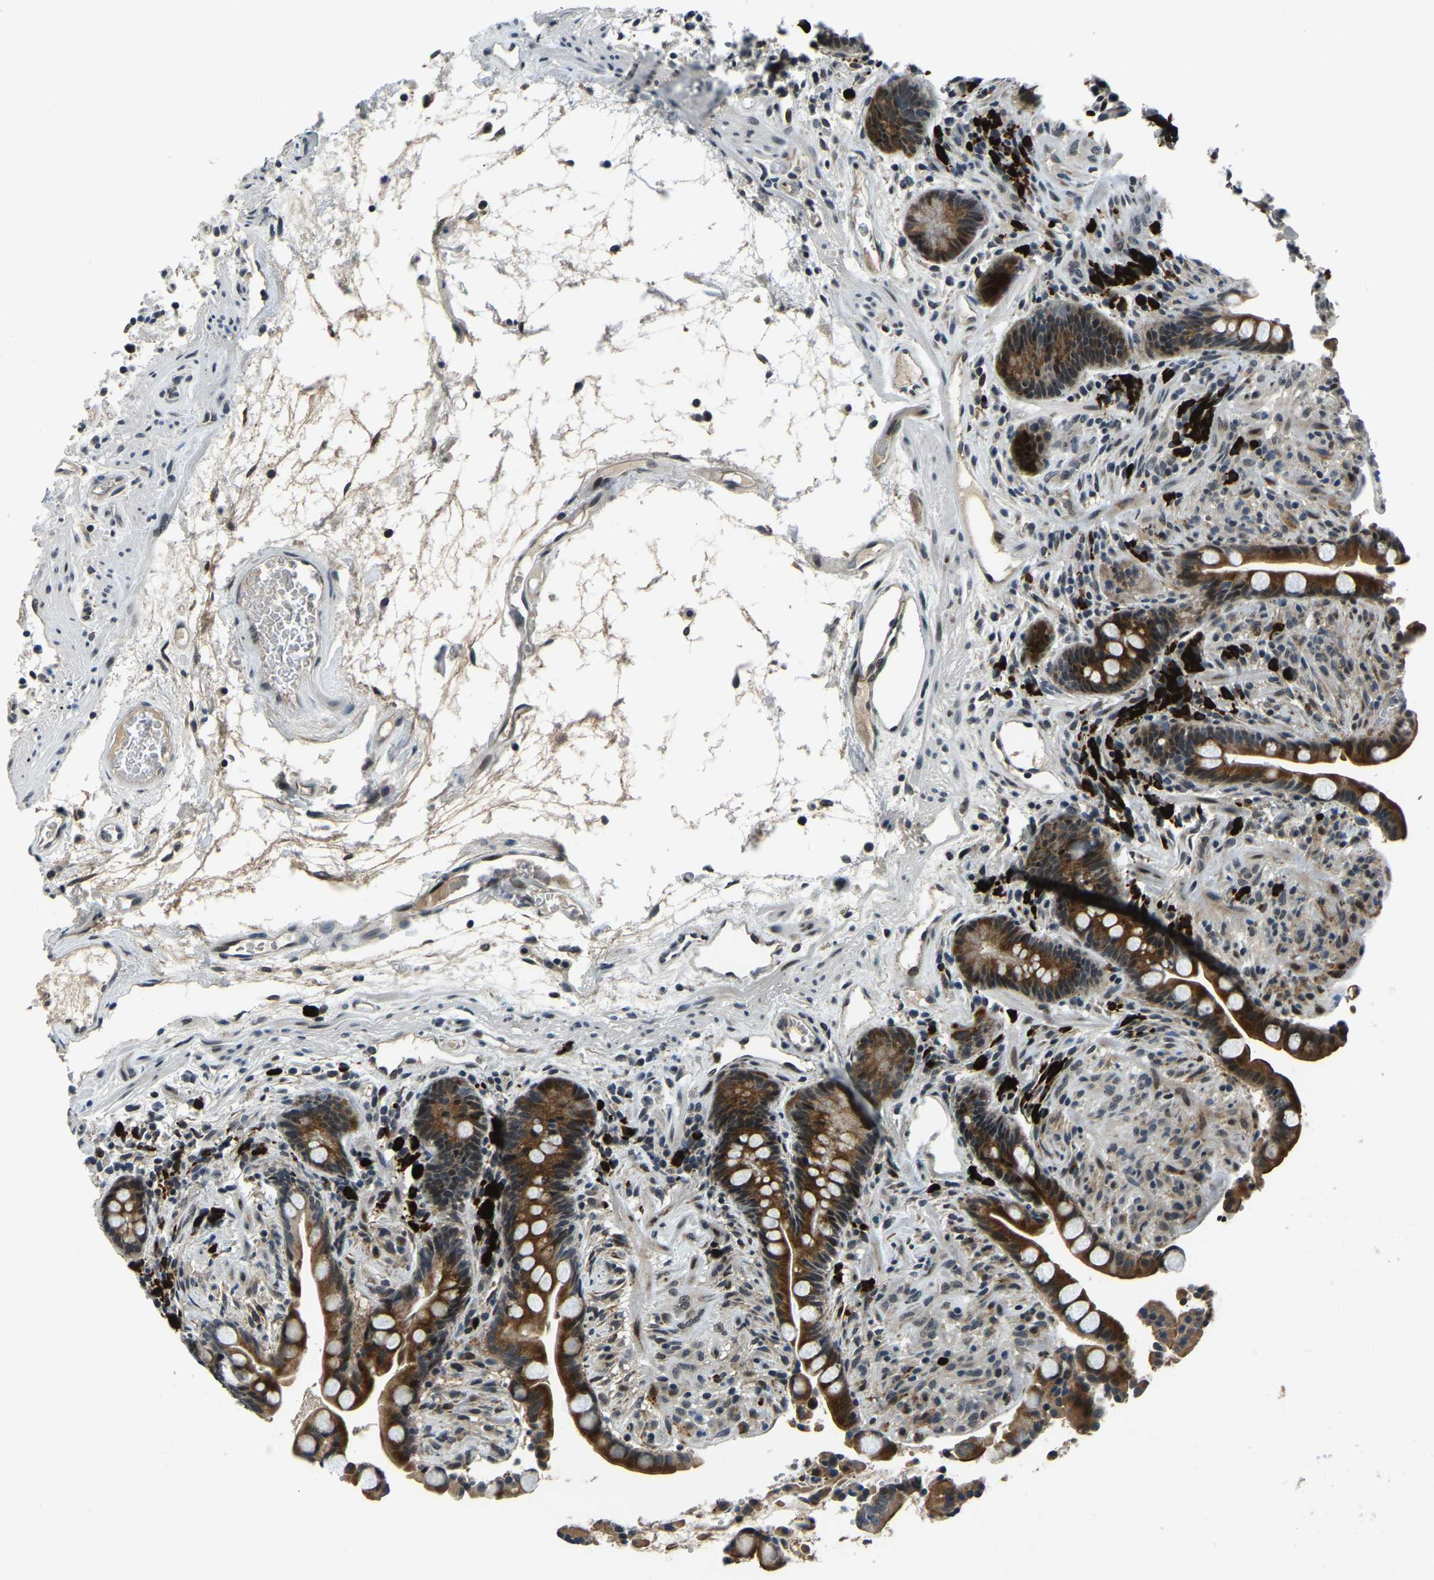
{"staining": {"intensity": "weak", "quantity": ">75%", "location": "cytoplasmic/membranous"}, "tissue": "colon", "cell_type": "Endothelial cells", "image_type": "normal", "snomed": [{"axis": "morphology", "description": "Normal tissue, NOS"}, {"axis": "topography", "description": "Colon"}], "caption": "Immunohistochemistry of unremarkable colon exhibits low levels of weak cytoplasmic/membranous staining in about >75% of endothelial cells.", "gene": "ING2", "patient": {"sex": "male", "age": 73}}